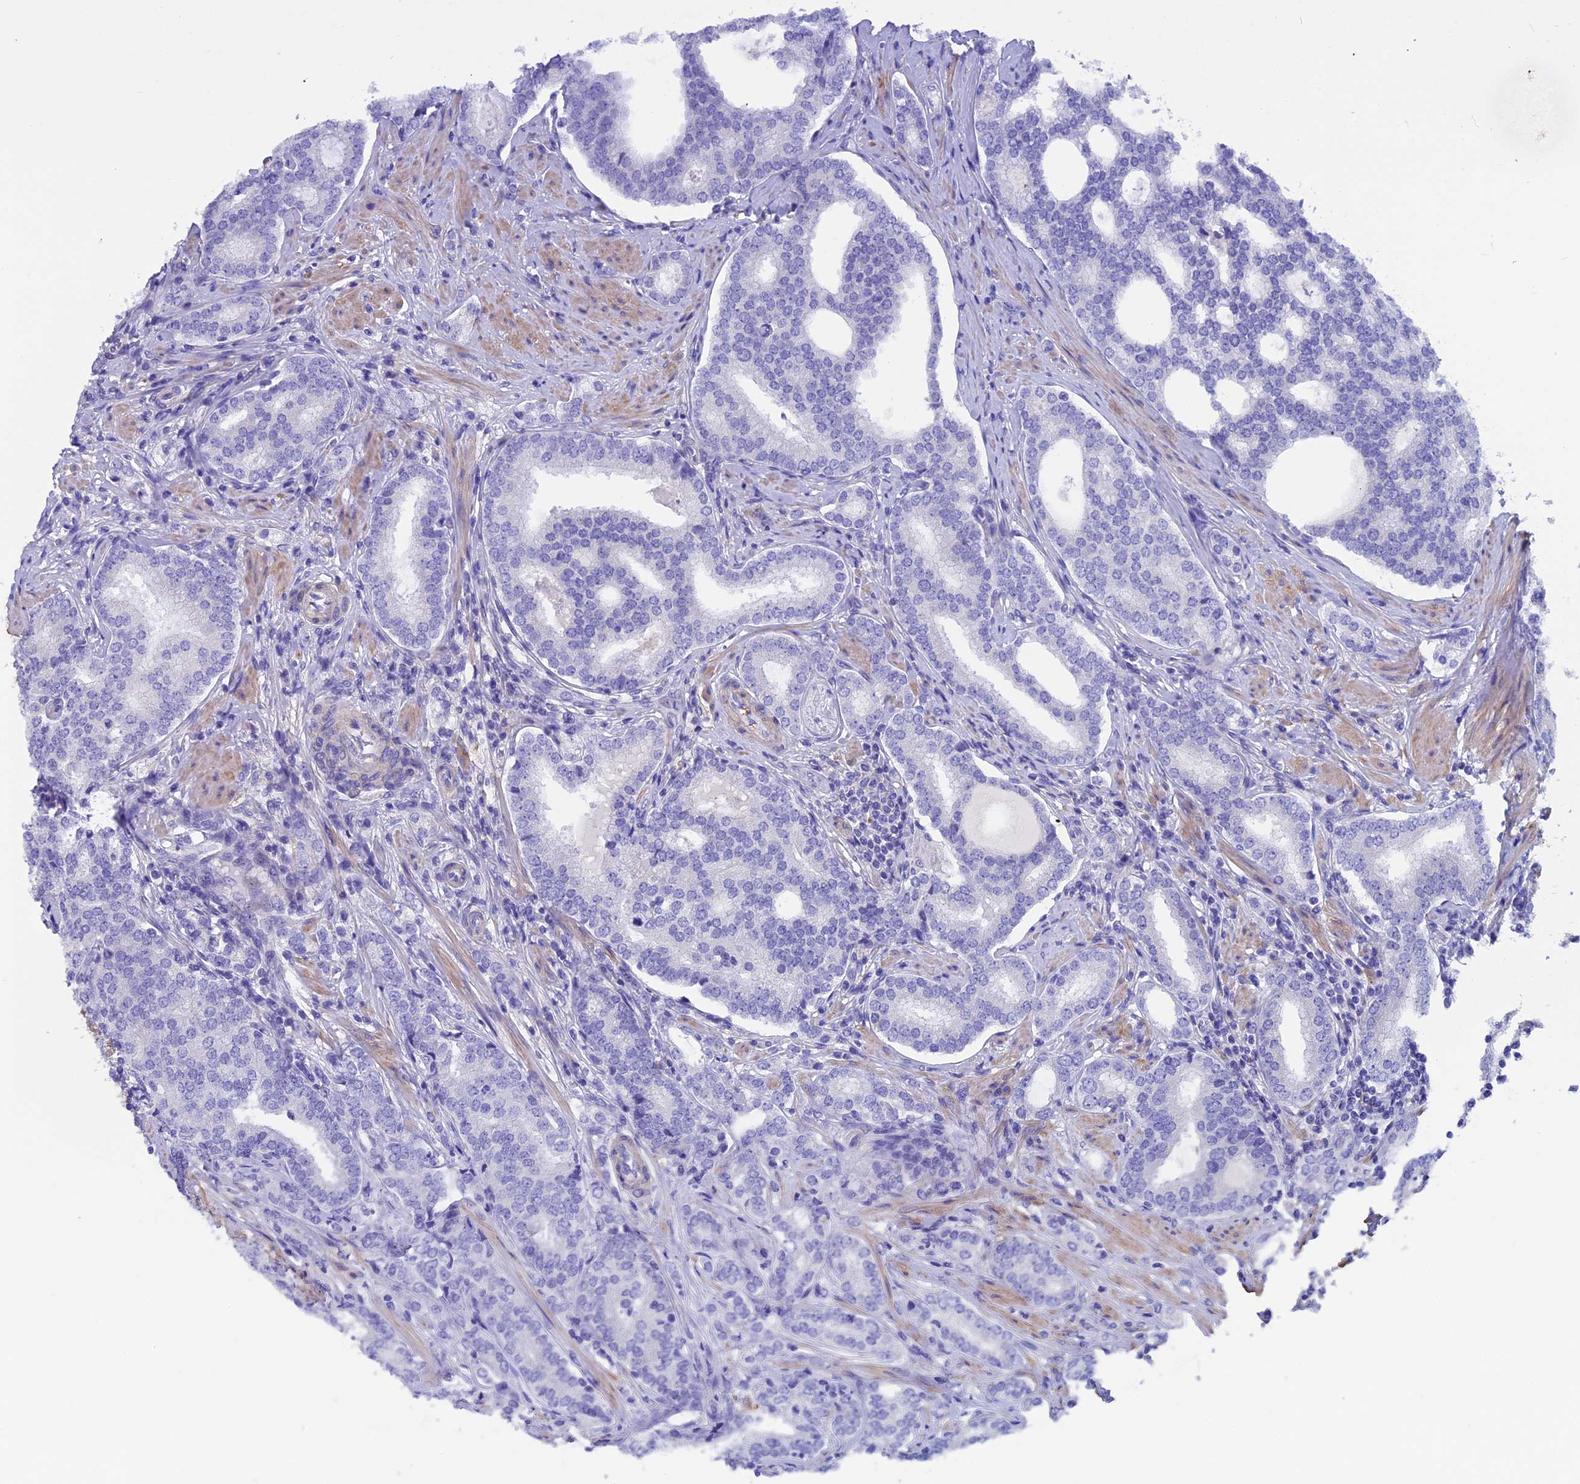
{"staining": {"intensity": "negative", "quantity": "none", "location": "none"}, "tissue": "prostate cancer", "cell_type": "Tumor cells", "image_type": "cancer", "snomed": [{"axis": "morphology", "description": "Adenocarcinoma, High grade"}, {"axis": "topography", "description": "Prostate"}], "caption": "High power microscopy histopathology image of an immunohistochemistry image of prostate cancer, revealing no significant expression in tumor cells.", "gene": "ADH7", "patient": {"sex": "male", "age": 63}}